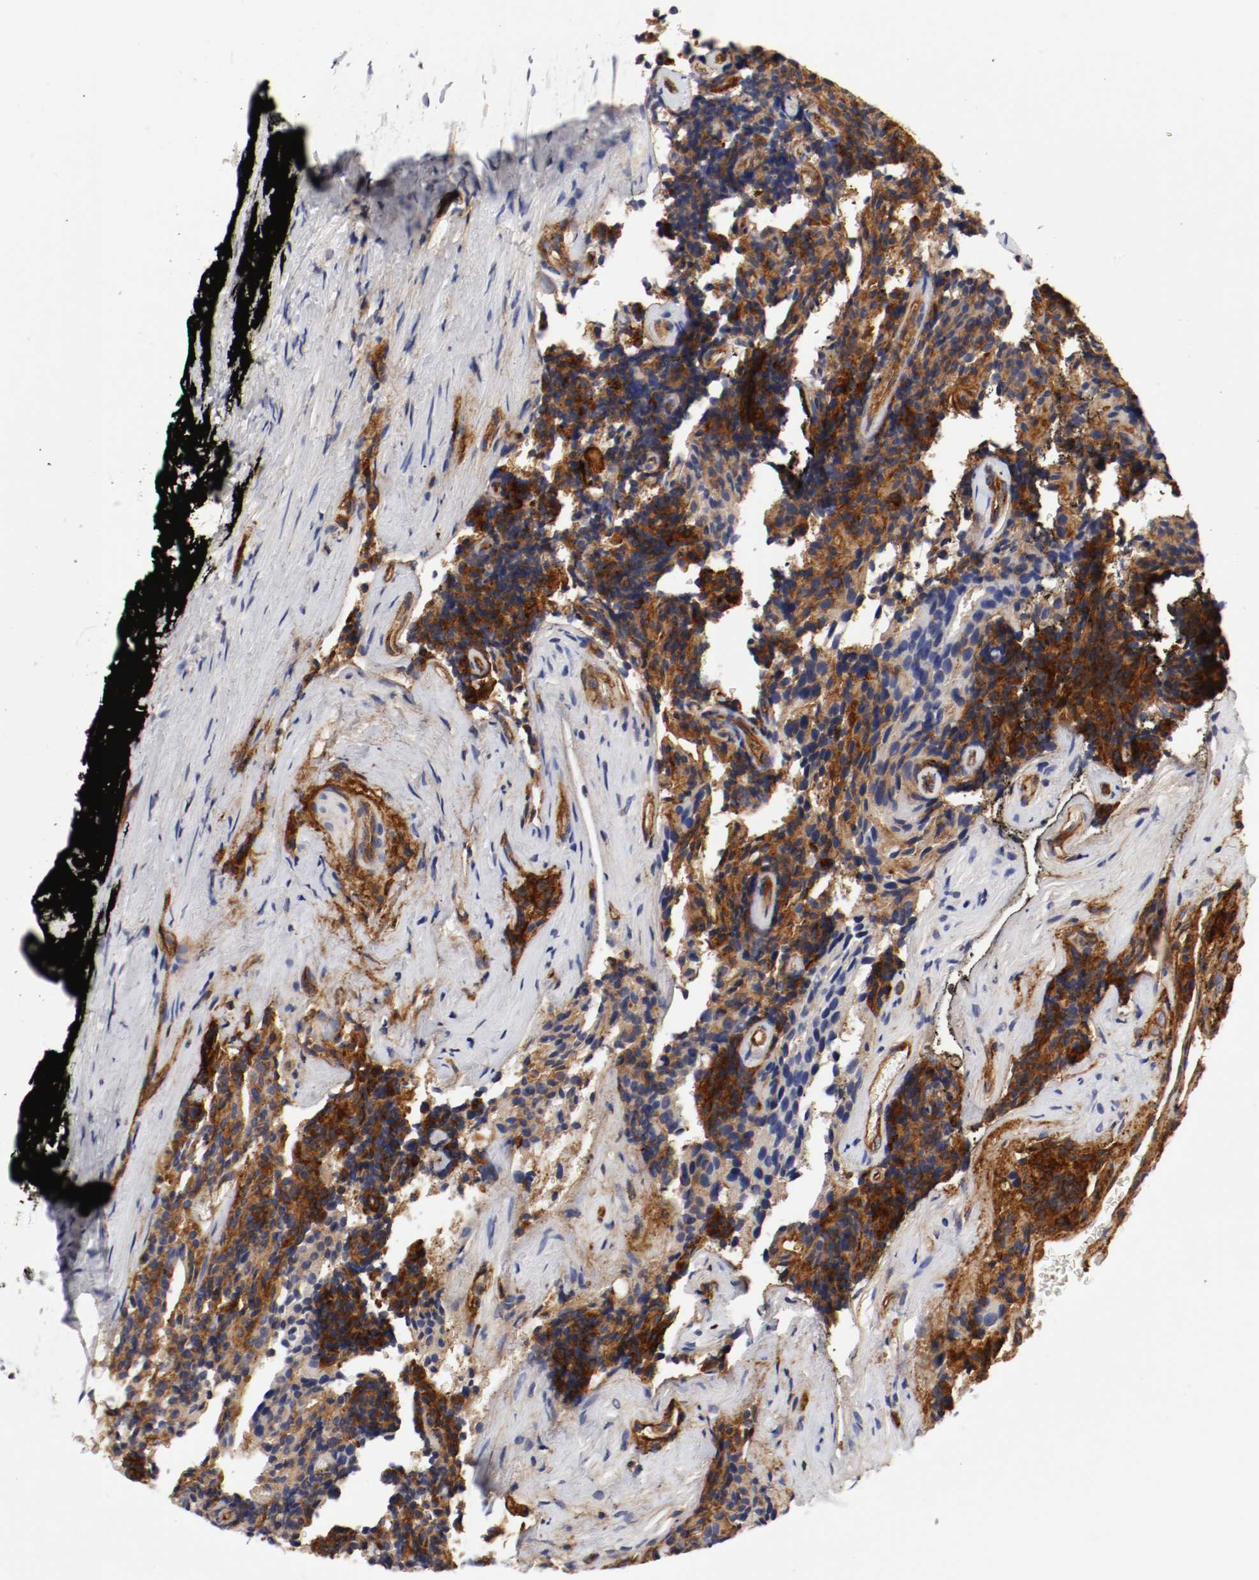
{"staining": {"intensity": "strong", "quantity": "25%-75%", "location": "cytoplasmic/membranous"}, "tissue": "prostate cancer", "cell_type": "Tumor cells", "image_type": "cancer", "snomed": [{"axis": "morphology", "description": "Adenocarcinoma, High grade"}, {"axis": "topography", "description": "Prostate"}], "caption": "Protein expression by IHC exhibits strong cytoplasmic/membranous positivity in approximately 25%-75% of tumor cells in prostate adenocarcinoma (high-grade).", "gene": "IFITM1", "patient": {"sex": "male", "age": 58}}